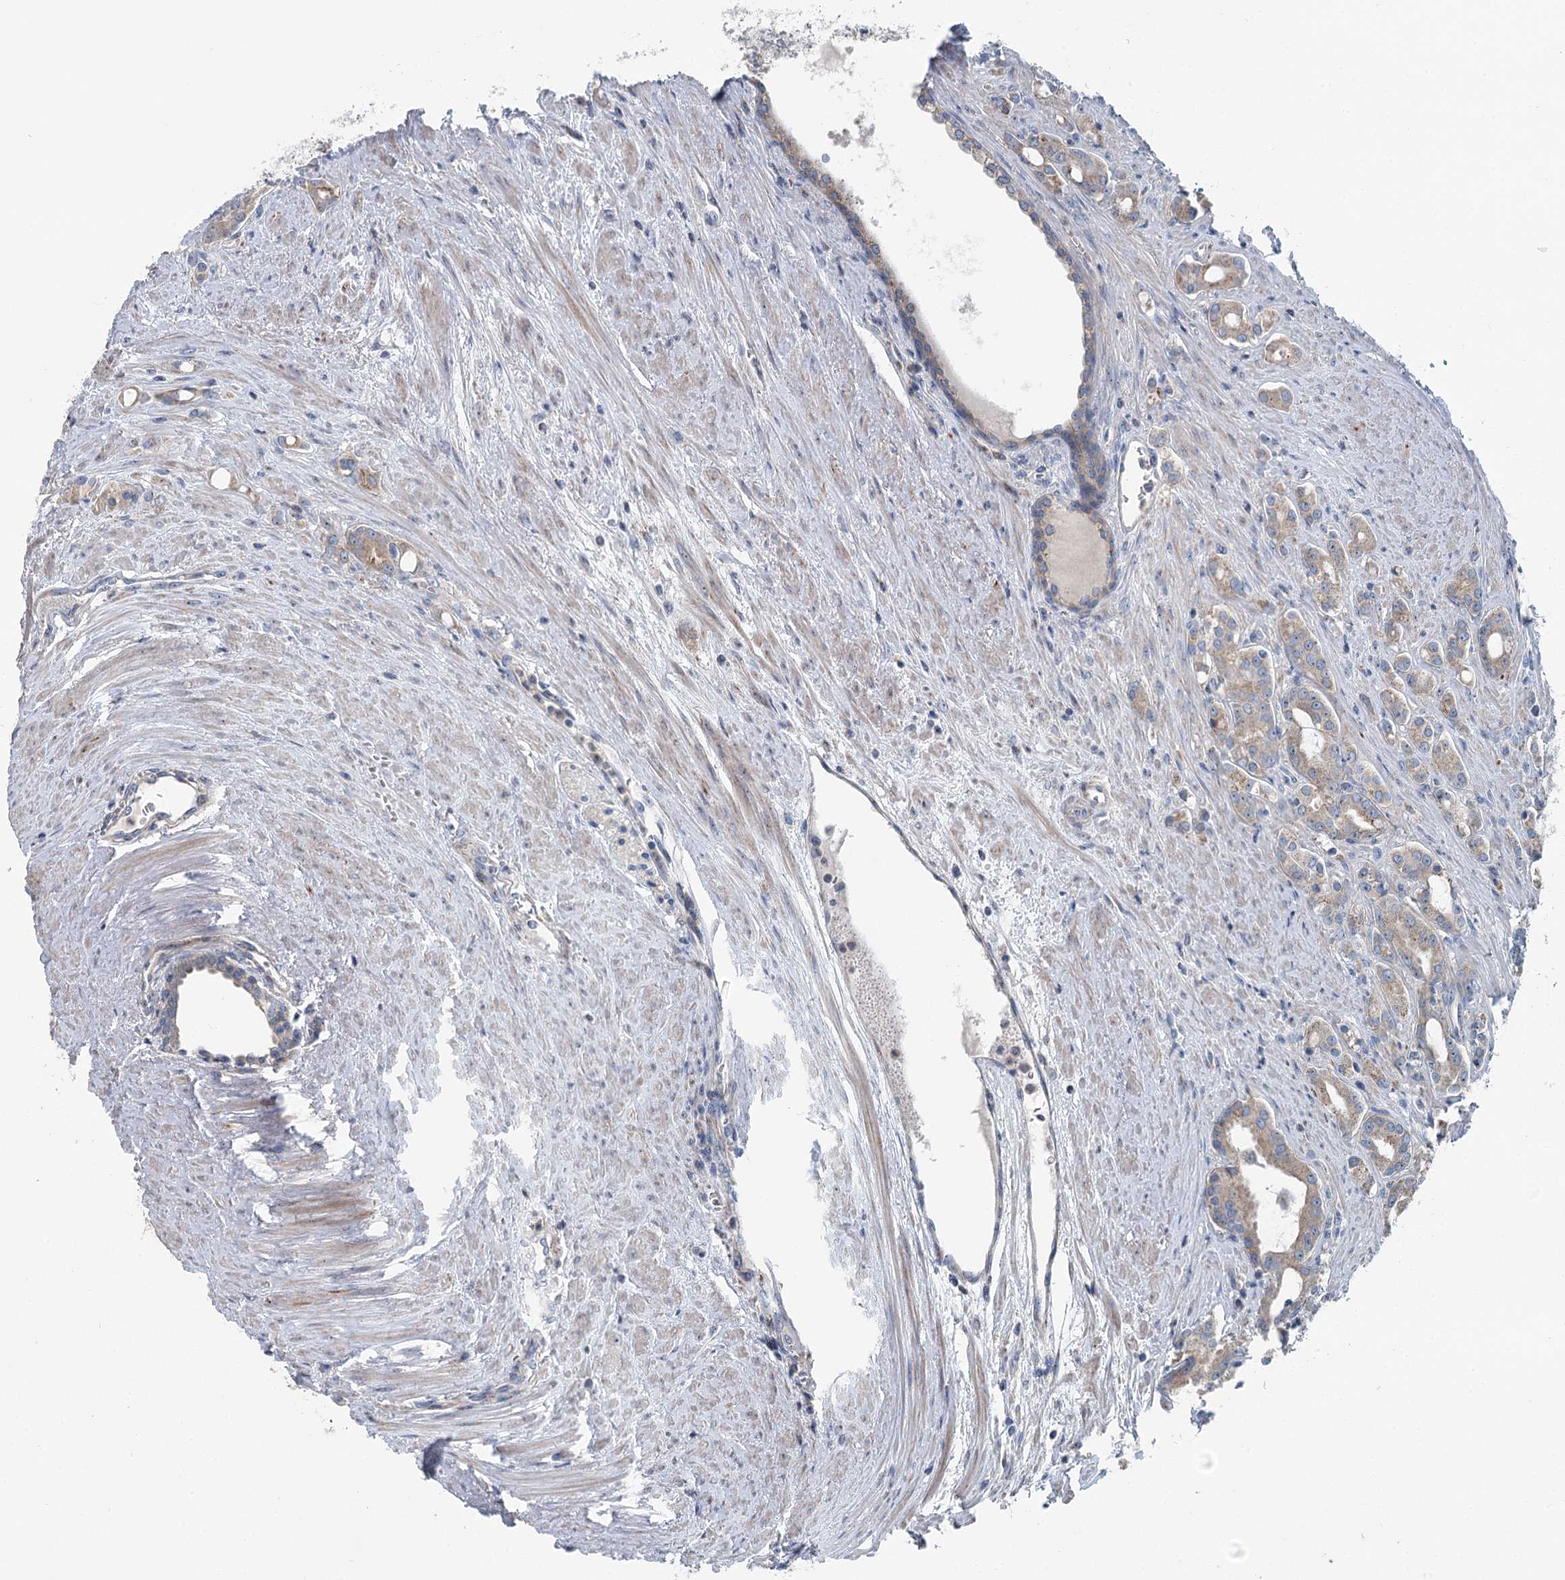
{"staining": {"intensity": "moderate", "quantity": ">75%", "location": "cytoplasmic/membranous"}, "tissue": "prostate cancer", "cell_type": "Tumor cells", "image_type": "cancer", "snomed": [{"axis": "morphology", "description": "Adenocarcinoma, High grade"}, {"axis": "topography", "description": "Prostate"}], "caption": "Protein expression analysis of prostate adenocarcinoma (high-grade) exhibits moderate cytoplasmic/membranous positivity in approximately >75% of tumor cells.", "gene": "MARK2", "patient": {"sex": "male", "age": 72}}